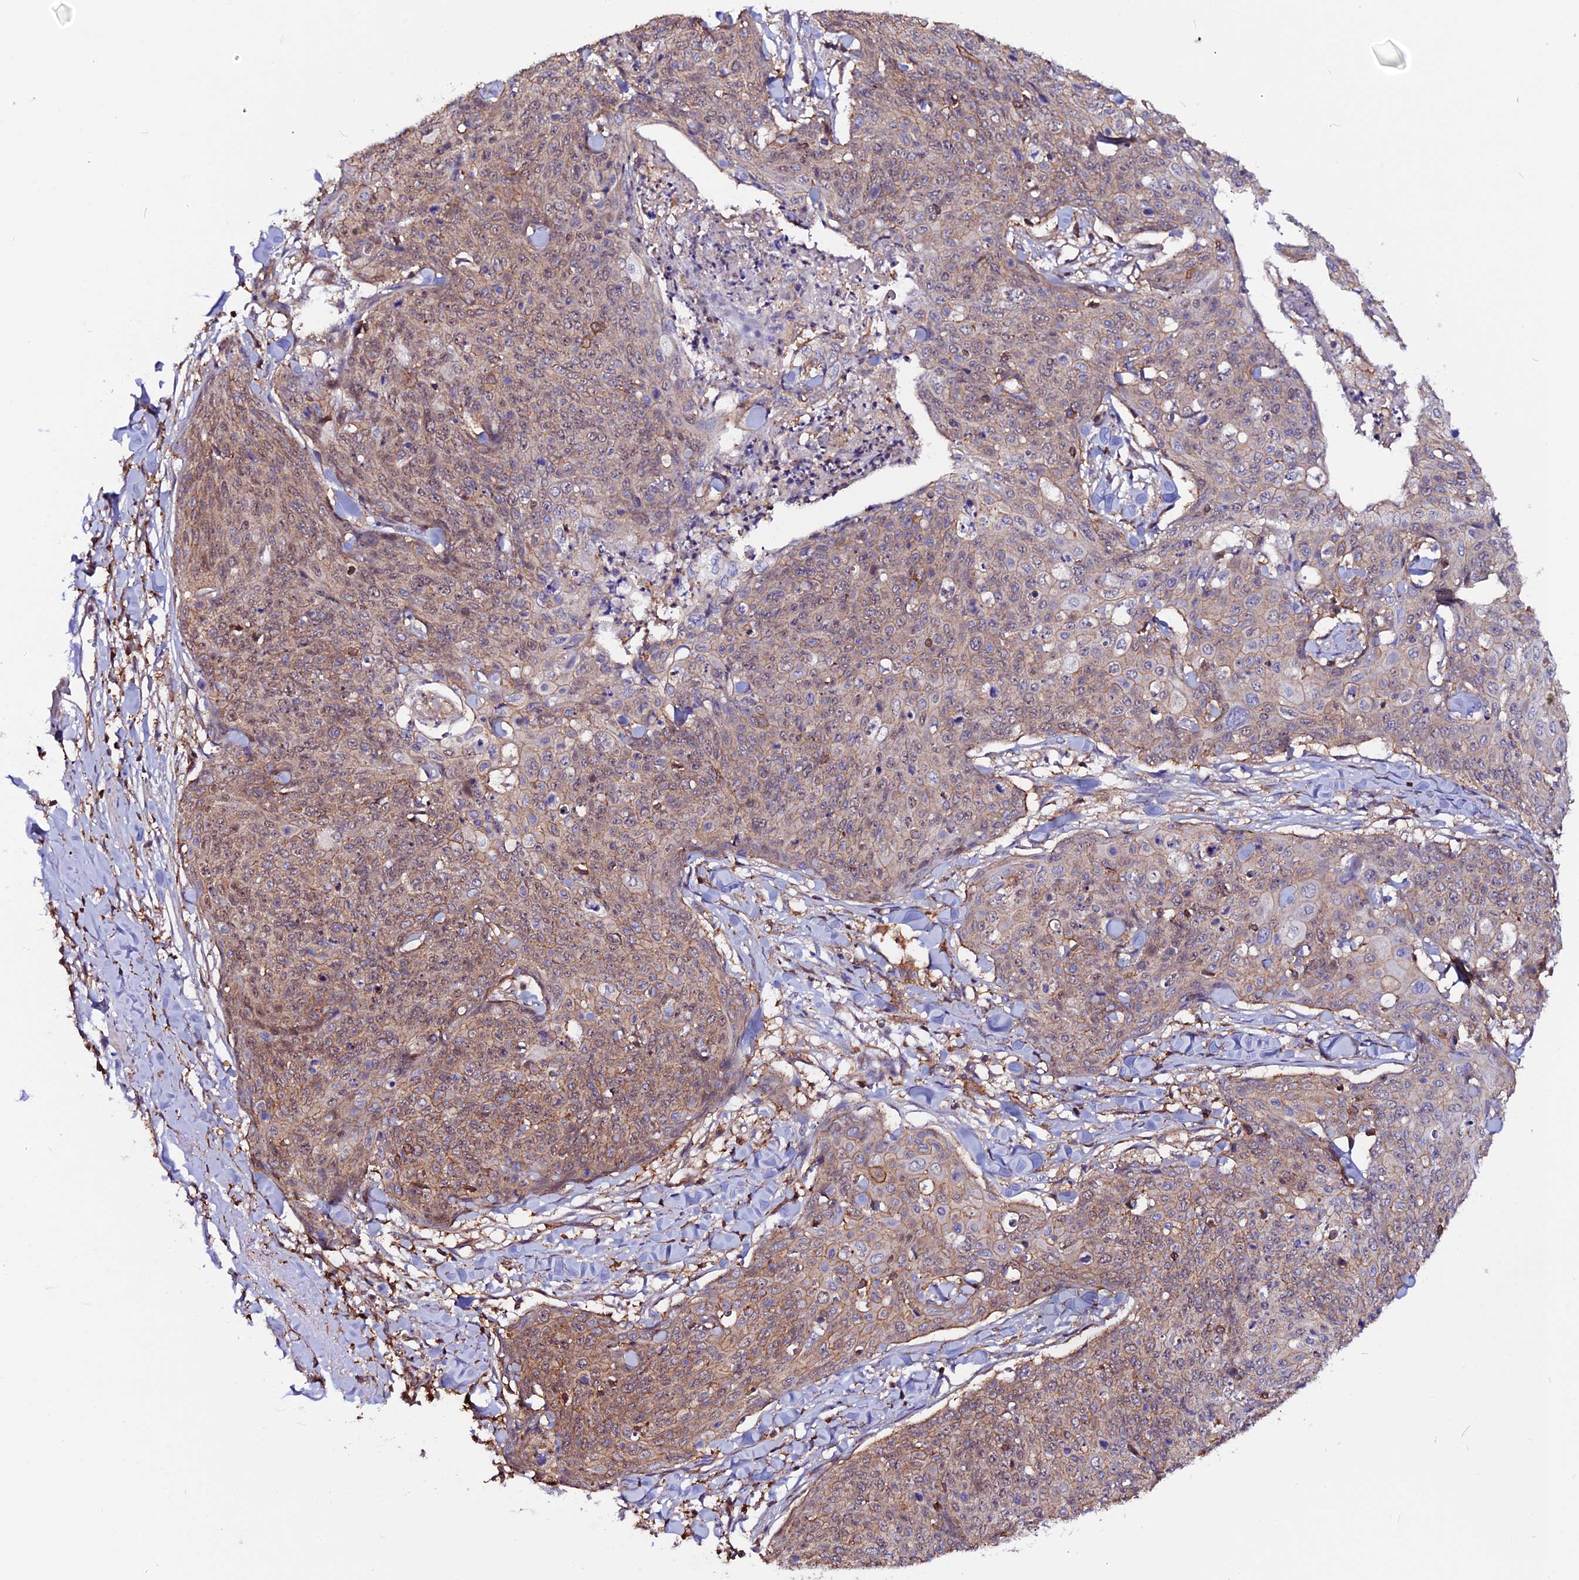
{"staining": {"intensity": "moderate", "quantity": "25%-75%", "location": "cytoplasmic/membranous"}, "tissue": "skin cancer", "cell_type": "Tumor cells", "image_type": "cancer", "snomed": [{"axis": "morphology", "description": "Squamous cell carcinoma, NOS"}, {"axis": "topography", "description": "Skin"}, {"axis": "topography", "description": "Vulva"}], "caption": "Squamous cell carcinoma (skin) tissue demonstrates moderate cytoplasmic/membranous staining in about 25%-75% of tumor cells", "gene": "USP17L15", "patient": {"sex": "female", "age": 85}}